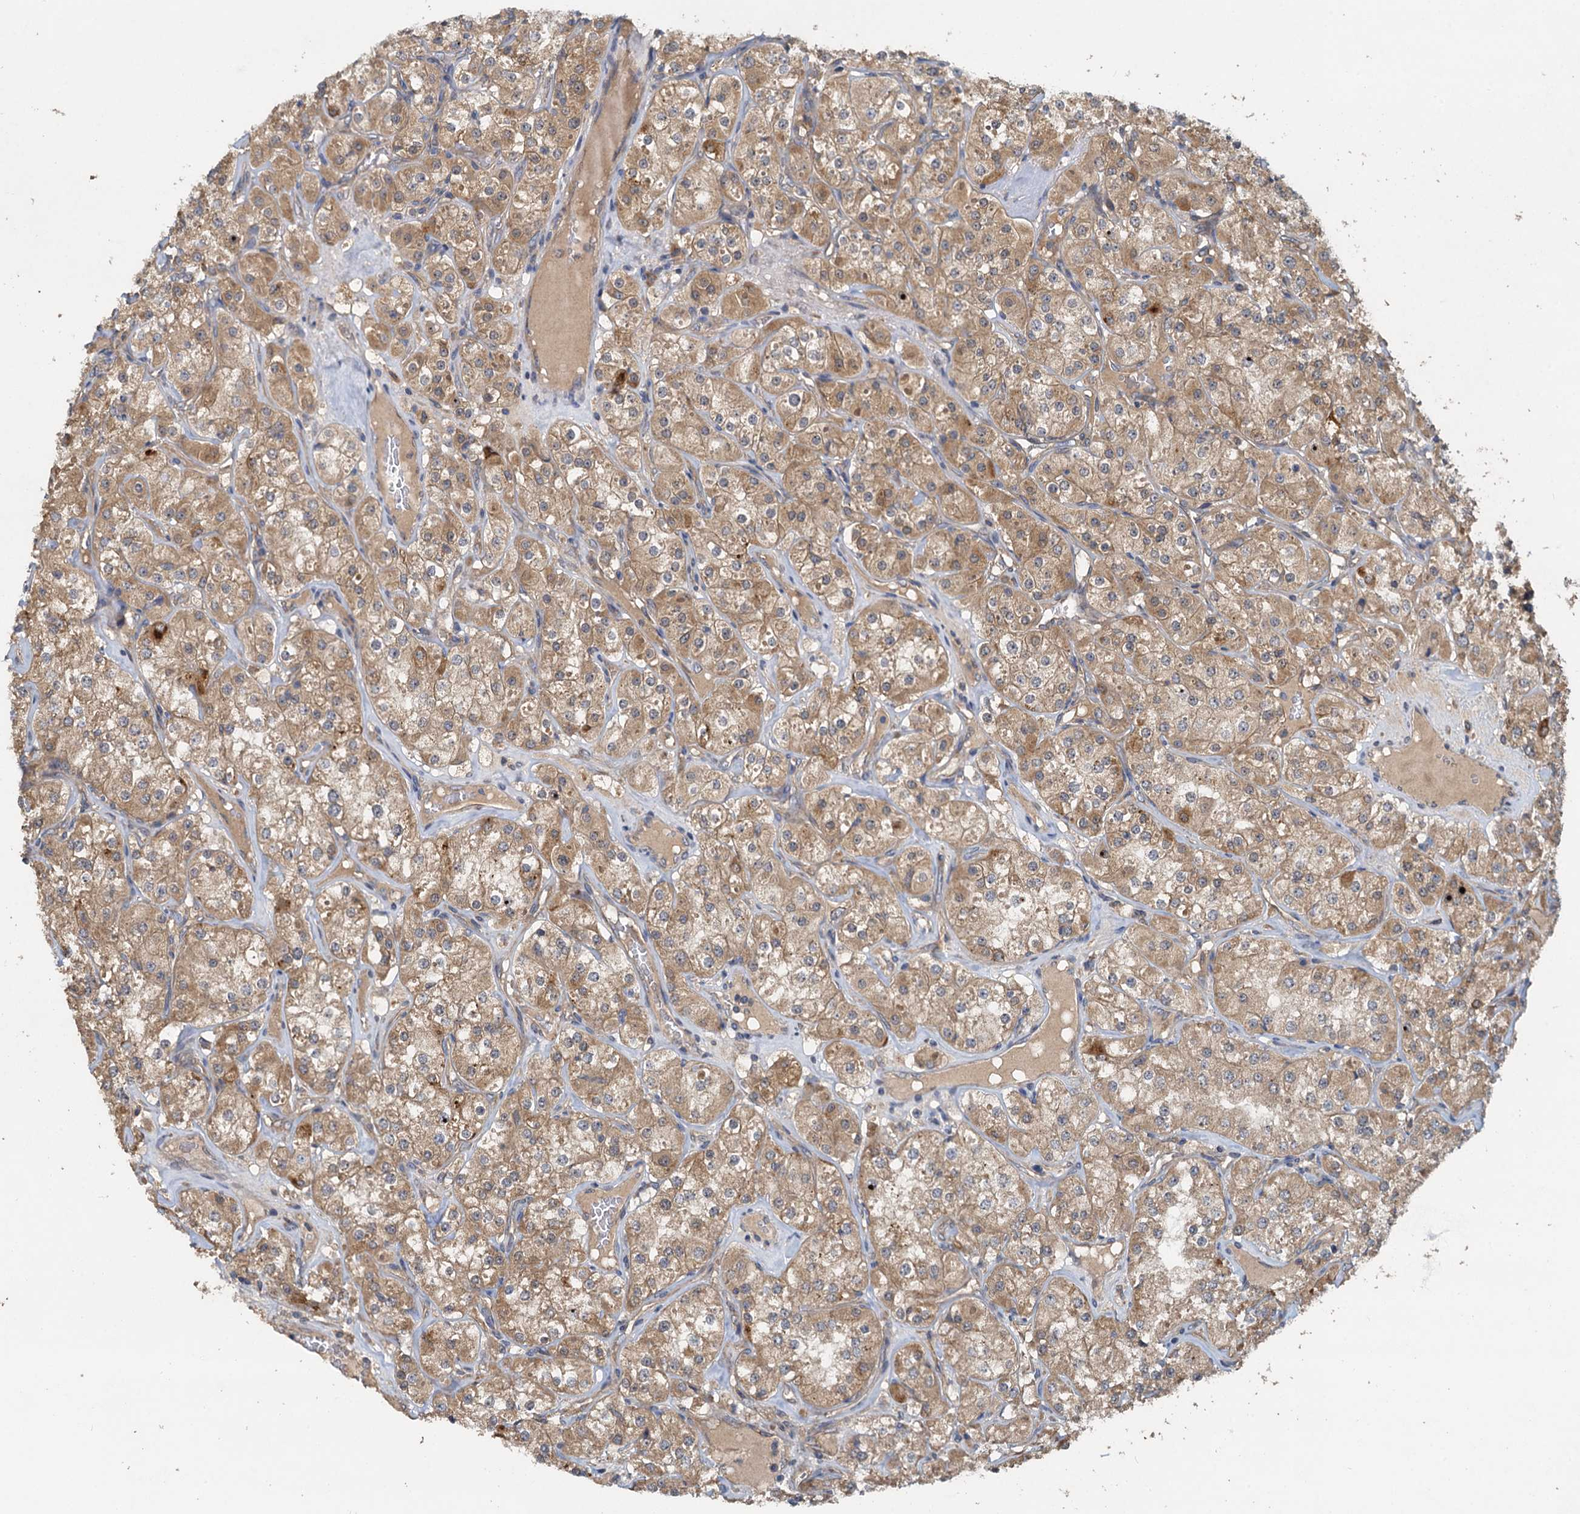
{"staining": {"intensity": "moderate", "quantity": ">75%", "location": "cytoplasmic/membranous"}, "tissue": "renal cancer", "cell_type": "Tumor cells", "image_type": "cancer", "snomed": [{"axis": "morphology", "description": "Adenocarcinoma, NOS"}, {"axis": "topography", "description": "Kidney"}], "caption": "A photomicrograph showing moderate cytoplasmic/membranous expression in about >75% of tumor cells in renal cancer, as visualized by brown immunohistochemical staining.", "gene": "HYI", "patient": {"sex": "male", "age": 77}}